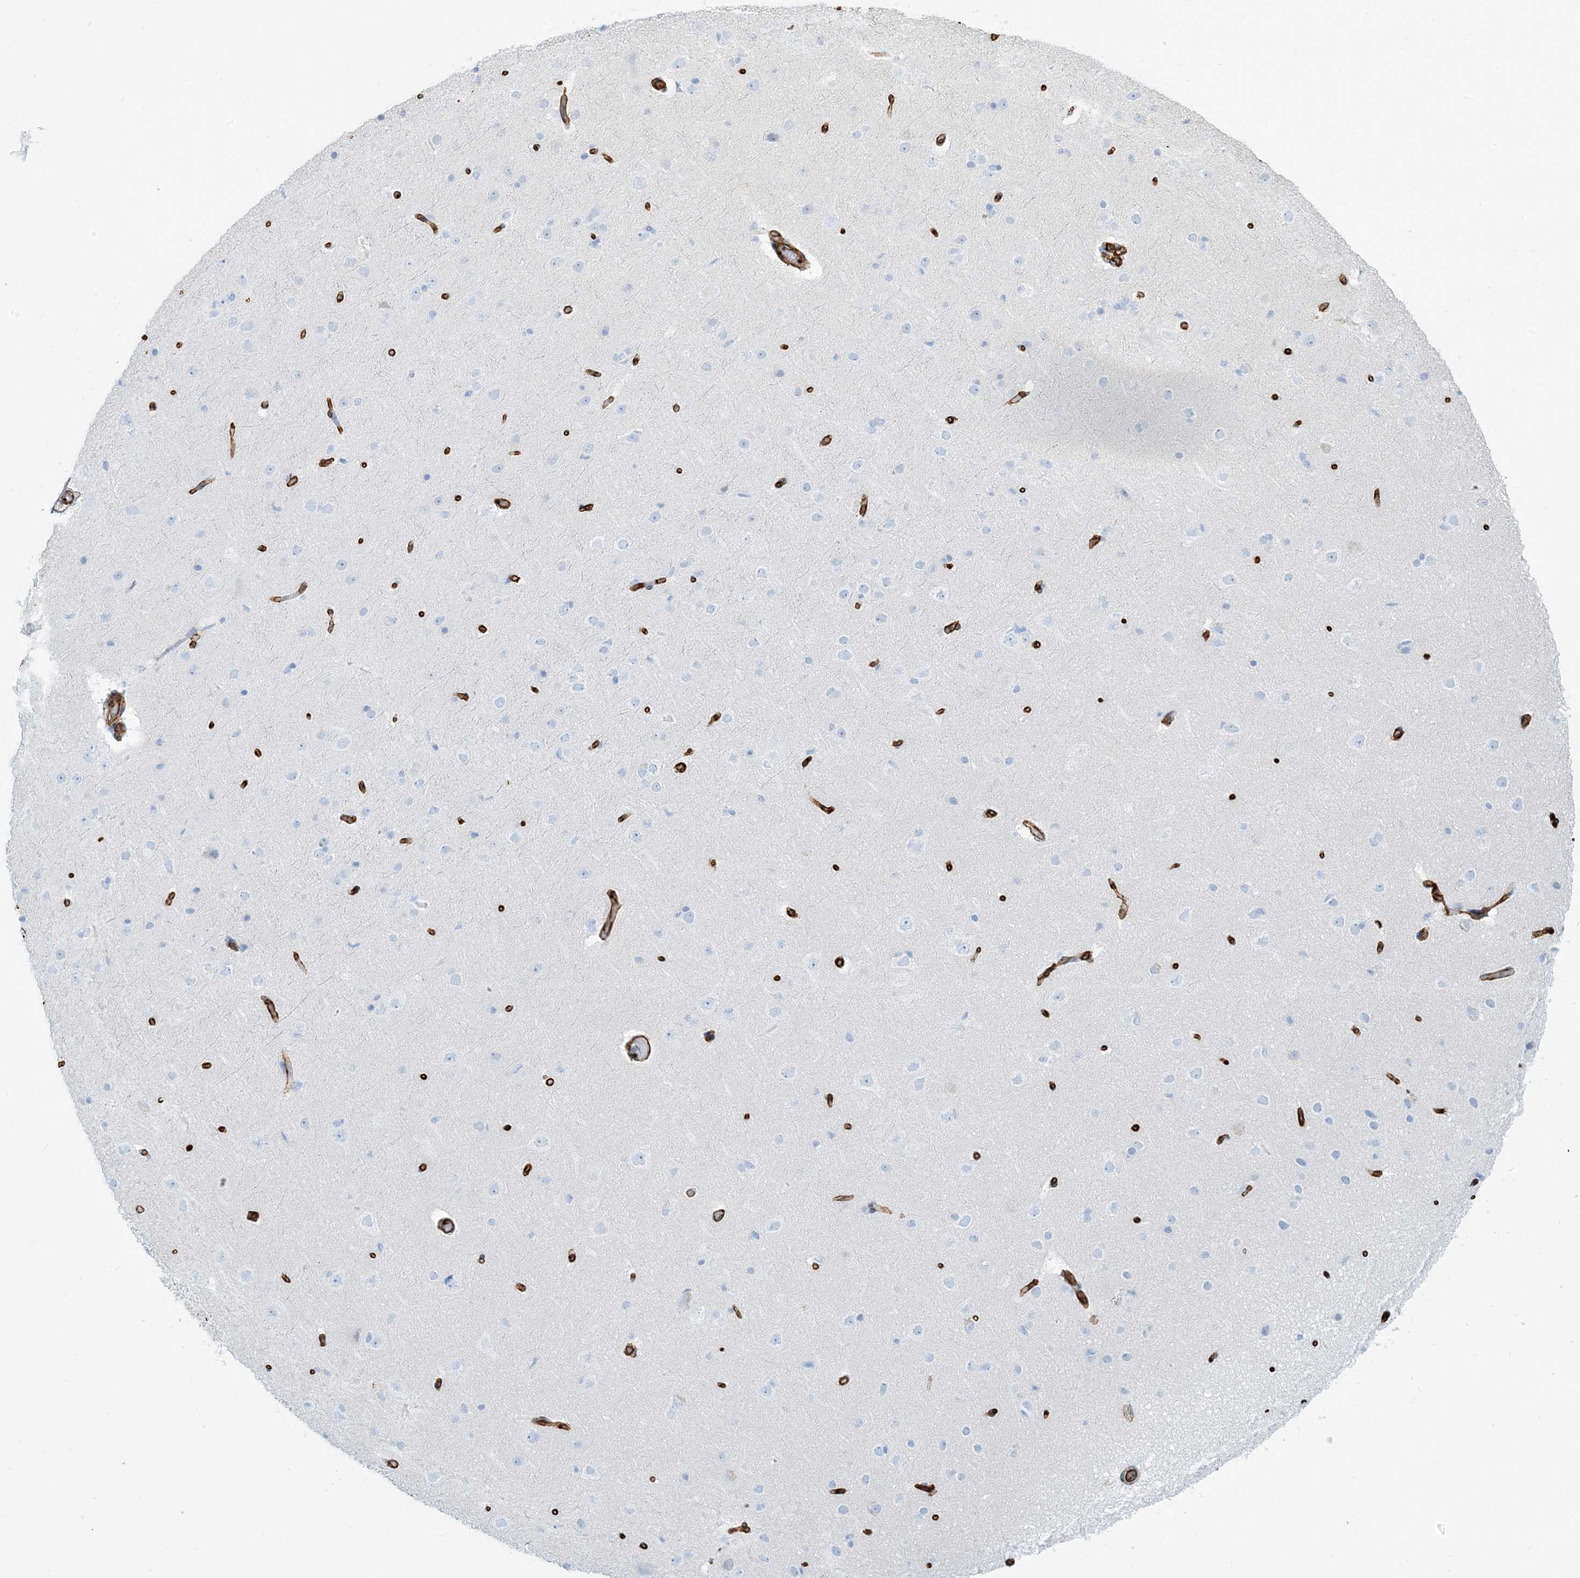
{"staining": {"intensity": "strong", "quantity": ">75%", "location": "cytoplasmic/membranous"}, "tissue": "cerebral cortex", "cell_type": "Endothelial cells", "image_type": "normal", "snomed": [{"axis": "morphology", "description": "Normal tissue, NOS"}, {"axis": "topography", "description": "Cerebral cortex"}], "caption": "Strong cytoplasmic/membranous positivity for a protein is seen in approximately >75% of endothelial cells of benign cerebral cortex using immunohistochemistry.", "gene": "EPS8L3", "patient": {"sex": "male", "age": 34}}